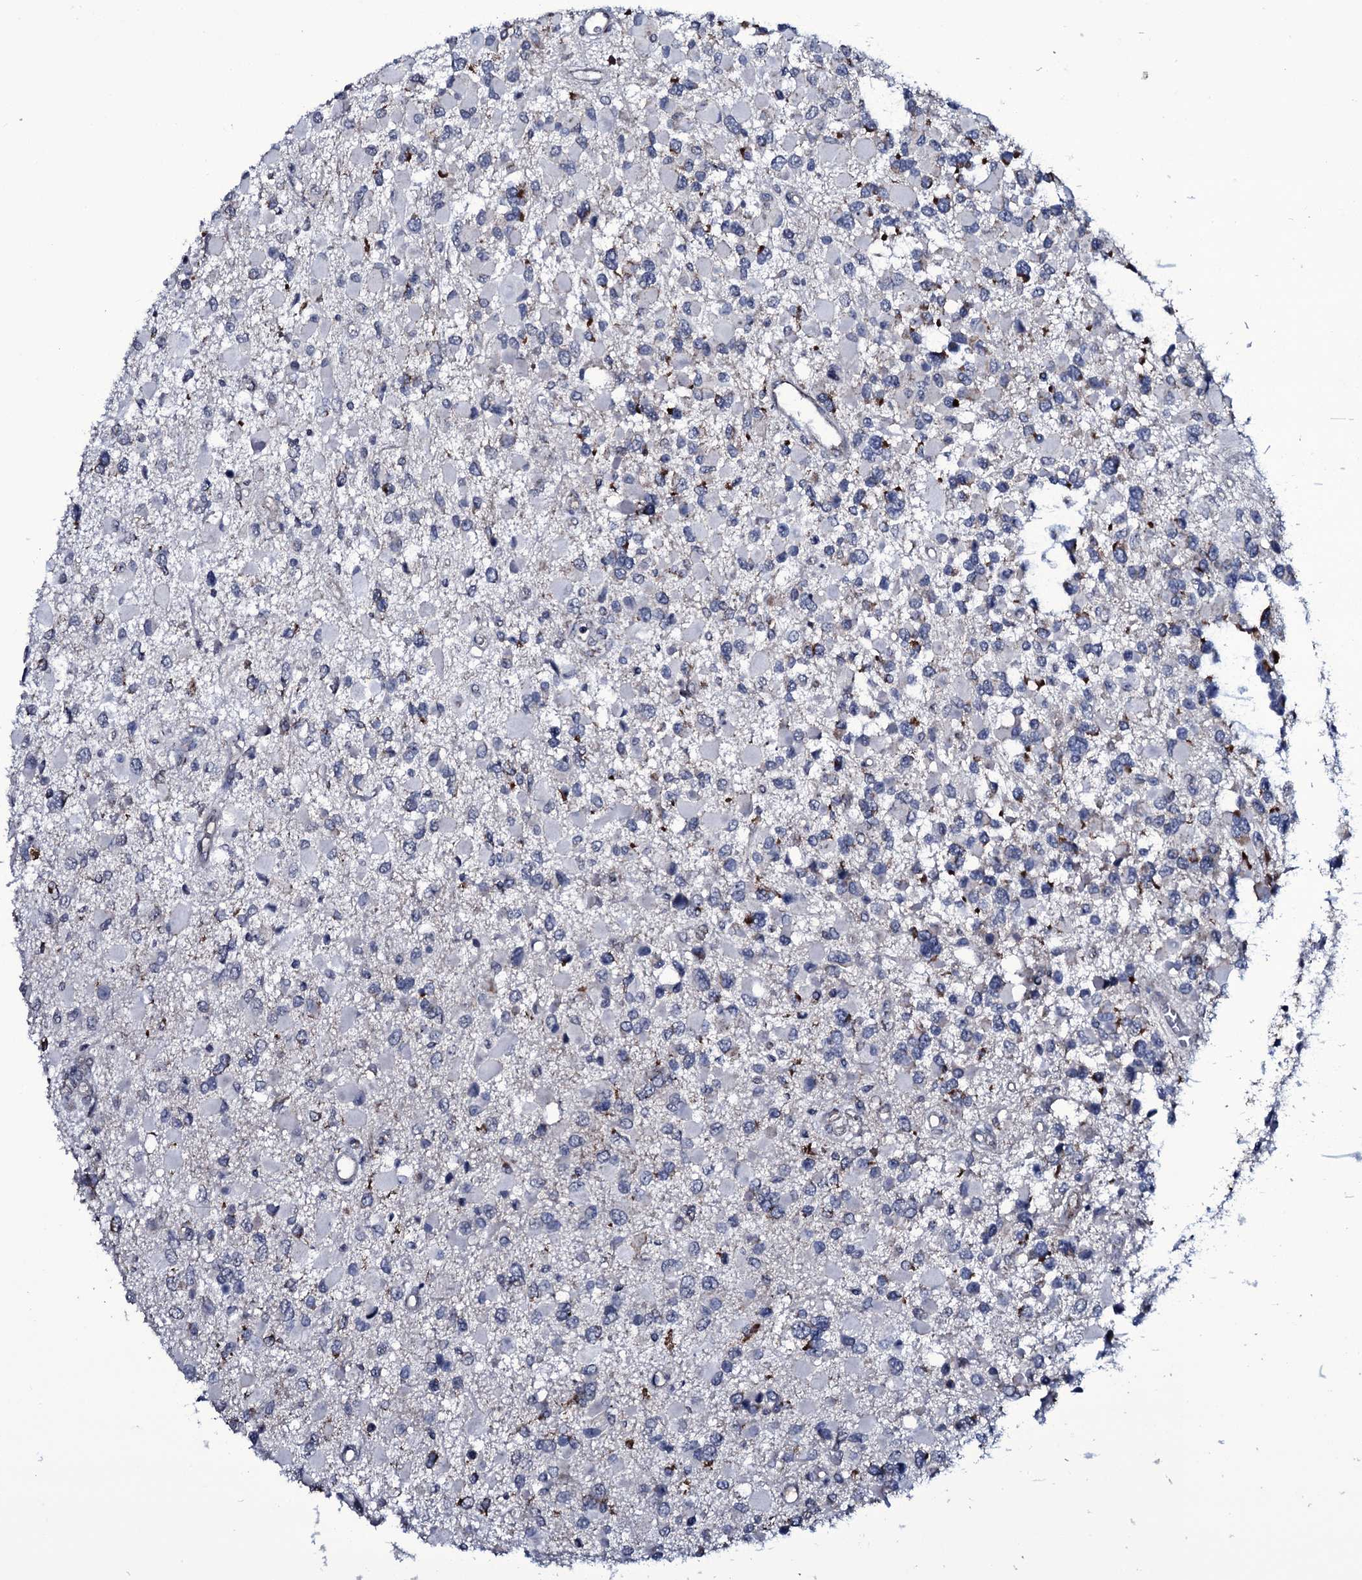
{"staining": {"intensity": "negative", "quantity": "none", "location": "none"}, "tissue": "glioma", "cell_type": "Tumor cells", "image_type": "cancer", "snomed": [{"axis": "morphology", "description": "Glioma, malignant, High grade"}, {"axis": "topography", "description": "Brain"}], "caption": "This image is of high-grade glioma (malignant) stained with immunohistochemistry to label a protein in brown with the nuclei are counter-stained blue. There is no expression in tumor cells. Nuclei are stained in blue.", "gene": "WIPF3", "patient": {"sex": "male", "age": 53}}